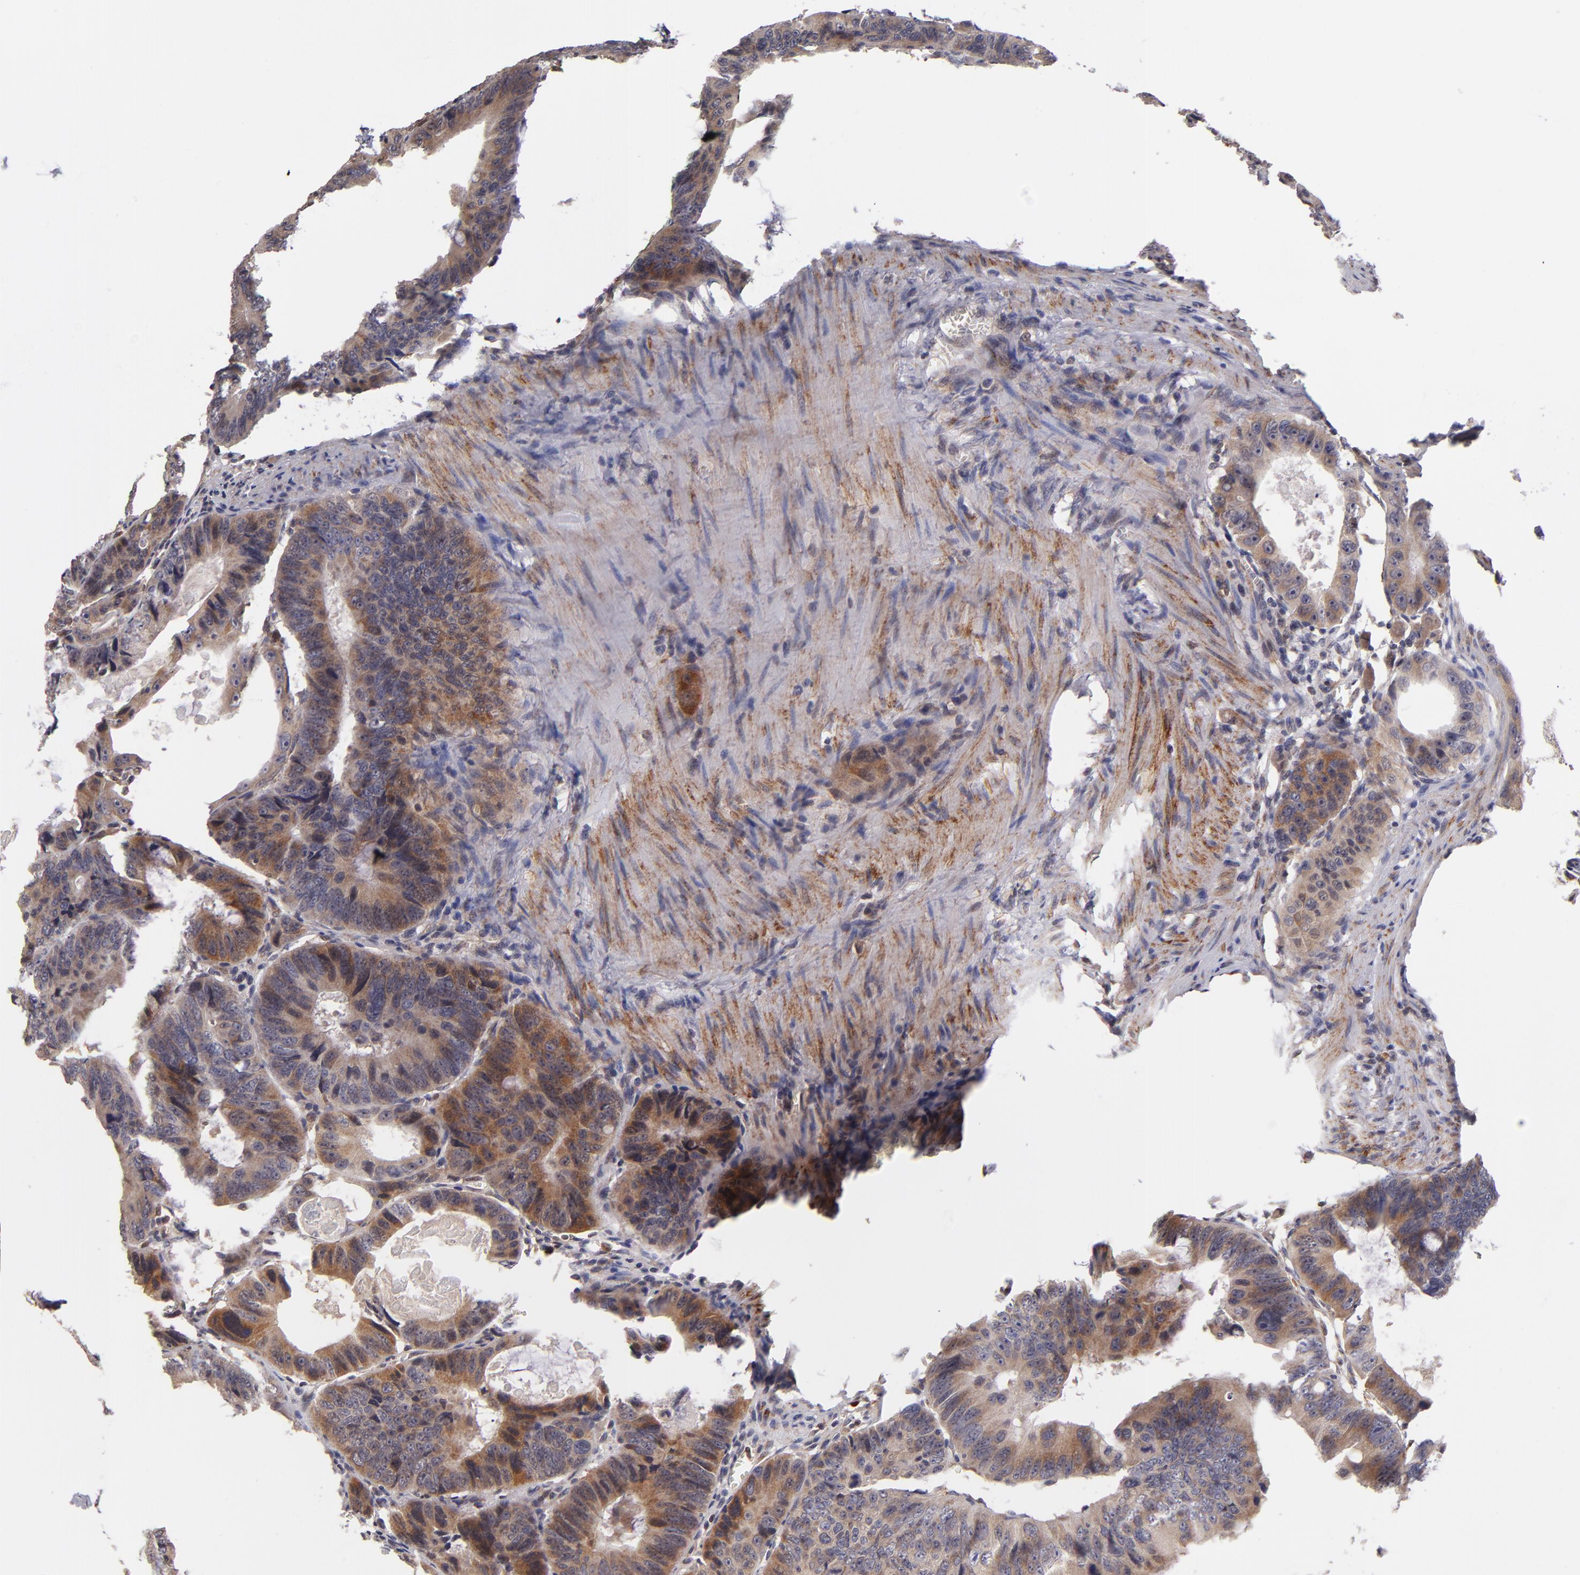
{"staining": {"intensity": "moderate", "quantity": ">75%", "location": "cytoplasmic/membranous"}, "tissue": "colorectal cancer", "cell_type": "Tumor cells", "image_type": "cancer", "snomed": [{"axis": "morphology", "description": "Adenocarcinoma, NOS"}, {"axis": "topography", "description": "Colon"}], "caption": "Protein expression analysis of human colorectal cancer reveals moderate cytoplasmic/membranous expression in about >75% of tumor cells. (Stains: DAB (3,3'-diaminobenzidine) in brown, nuclei in blue, Microscopy: brightfield microscopy at high magnification).", "gene": "CASP1", "patient": {"sex": "female", "age": 55}}